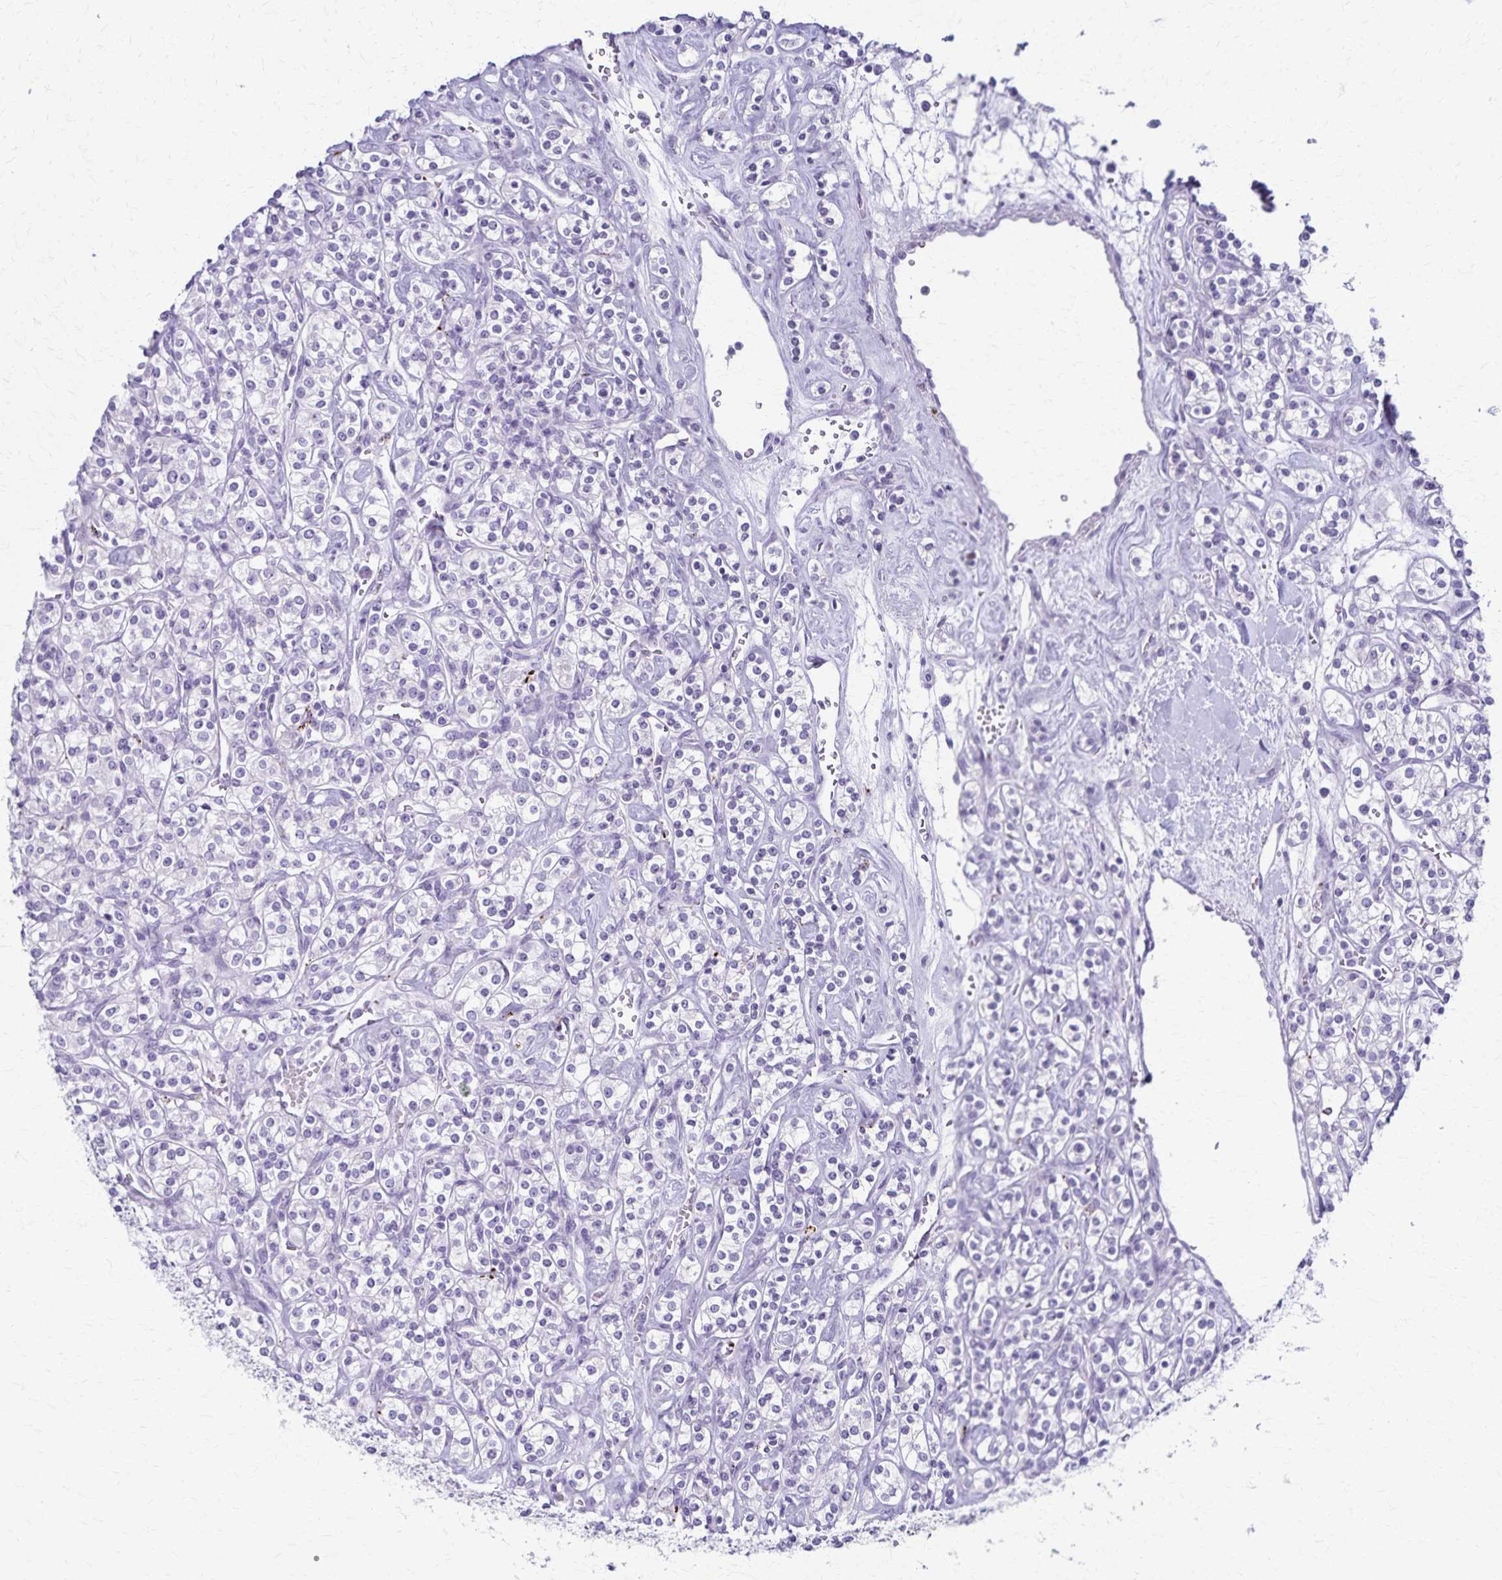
{"staining": {"intensity": "negative", "quantity": "none", "location": "none"}, "tissue": "renal cancer", "cell_type": "Tumor cells", "image_type": "cancer", "snomed": [{"axis": "morphology", "description": "Adenocarcinoma, NOS"}, {"axis": "topography", "description": "Kidney"}], "caption": "Immunohistochemistry of renal cancer displays no expression in tumor cells.", "gene": "TMEM60", "patient": {"sex": "male", "age": 77}}